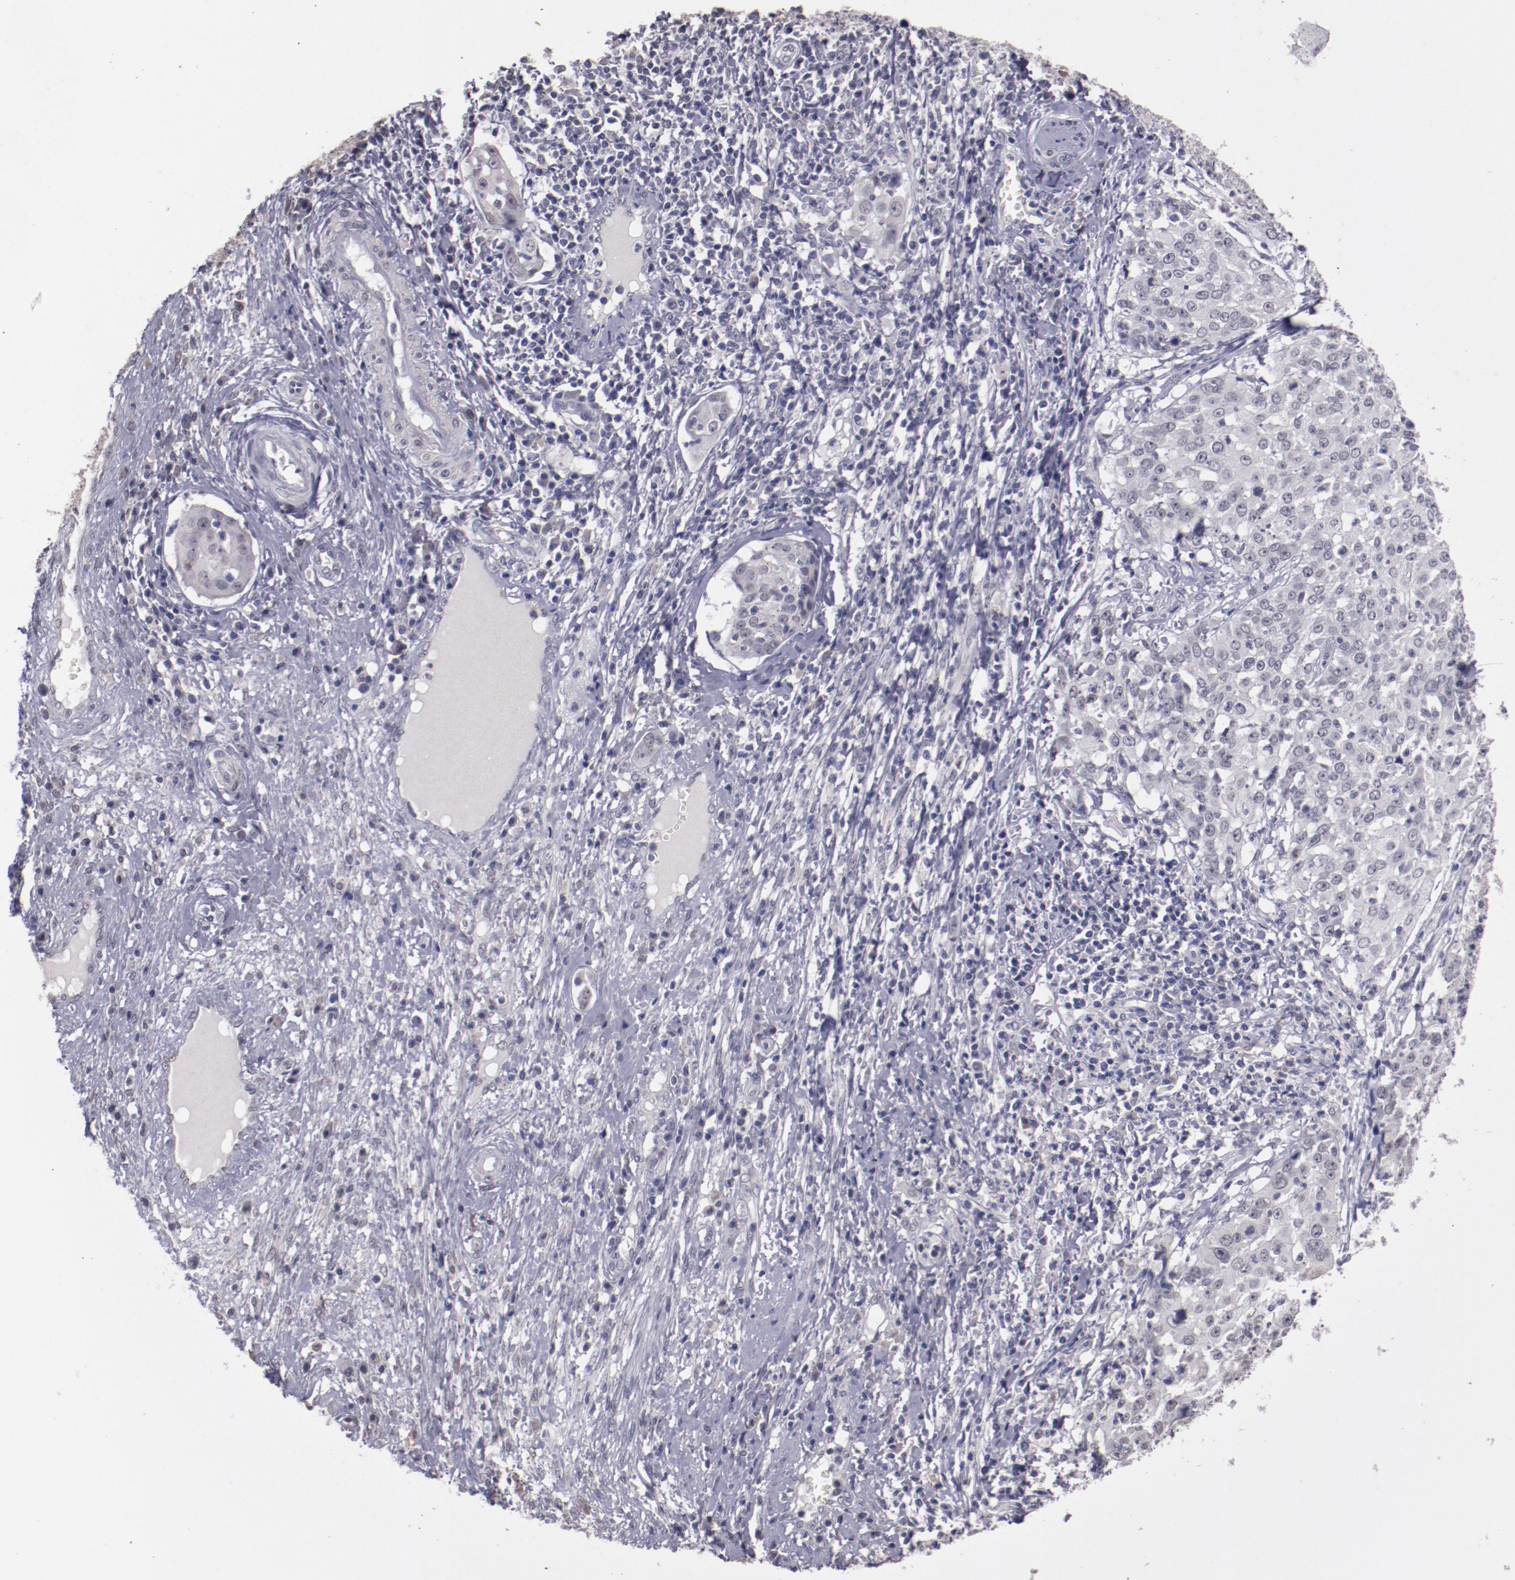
{"staining": {"intensity": "weak", "quantity": "<25%", "location": "cytoplasmic/membranous,nuclear"}, "tissue": "cervical cancer", "cell_type": "Tumor cells", "image_type": "cancer", "snomed": [{"axis": "morphology", "description": "Squamous cell carcinoma, NOS"}, {"axis": "topography", "description": "Cervix"}], "caption": "Immunohistochemistry photomicrograph of human cervical cancer stained for a protein (brown), which reveals no expression in tumor cells.", "gene": "NRXN3", "patient": {"sex": "female", "age": 39}}